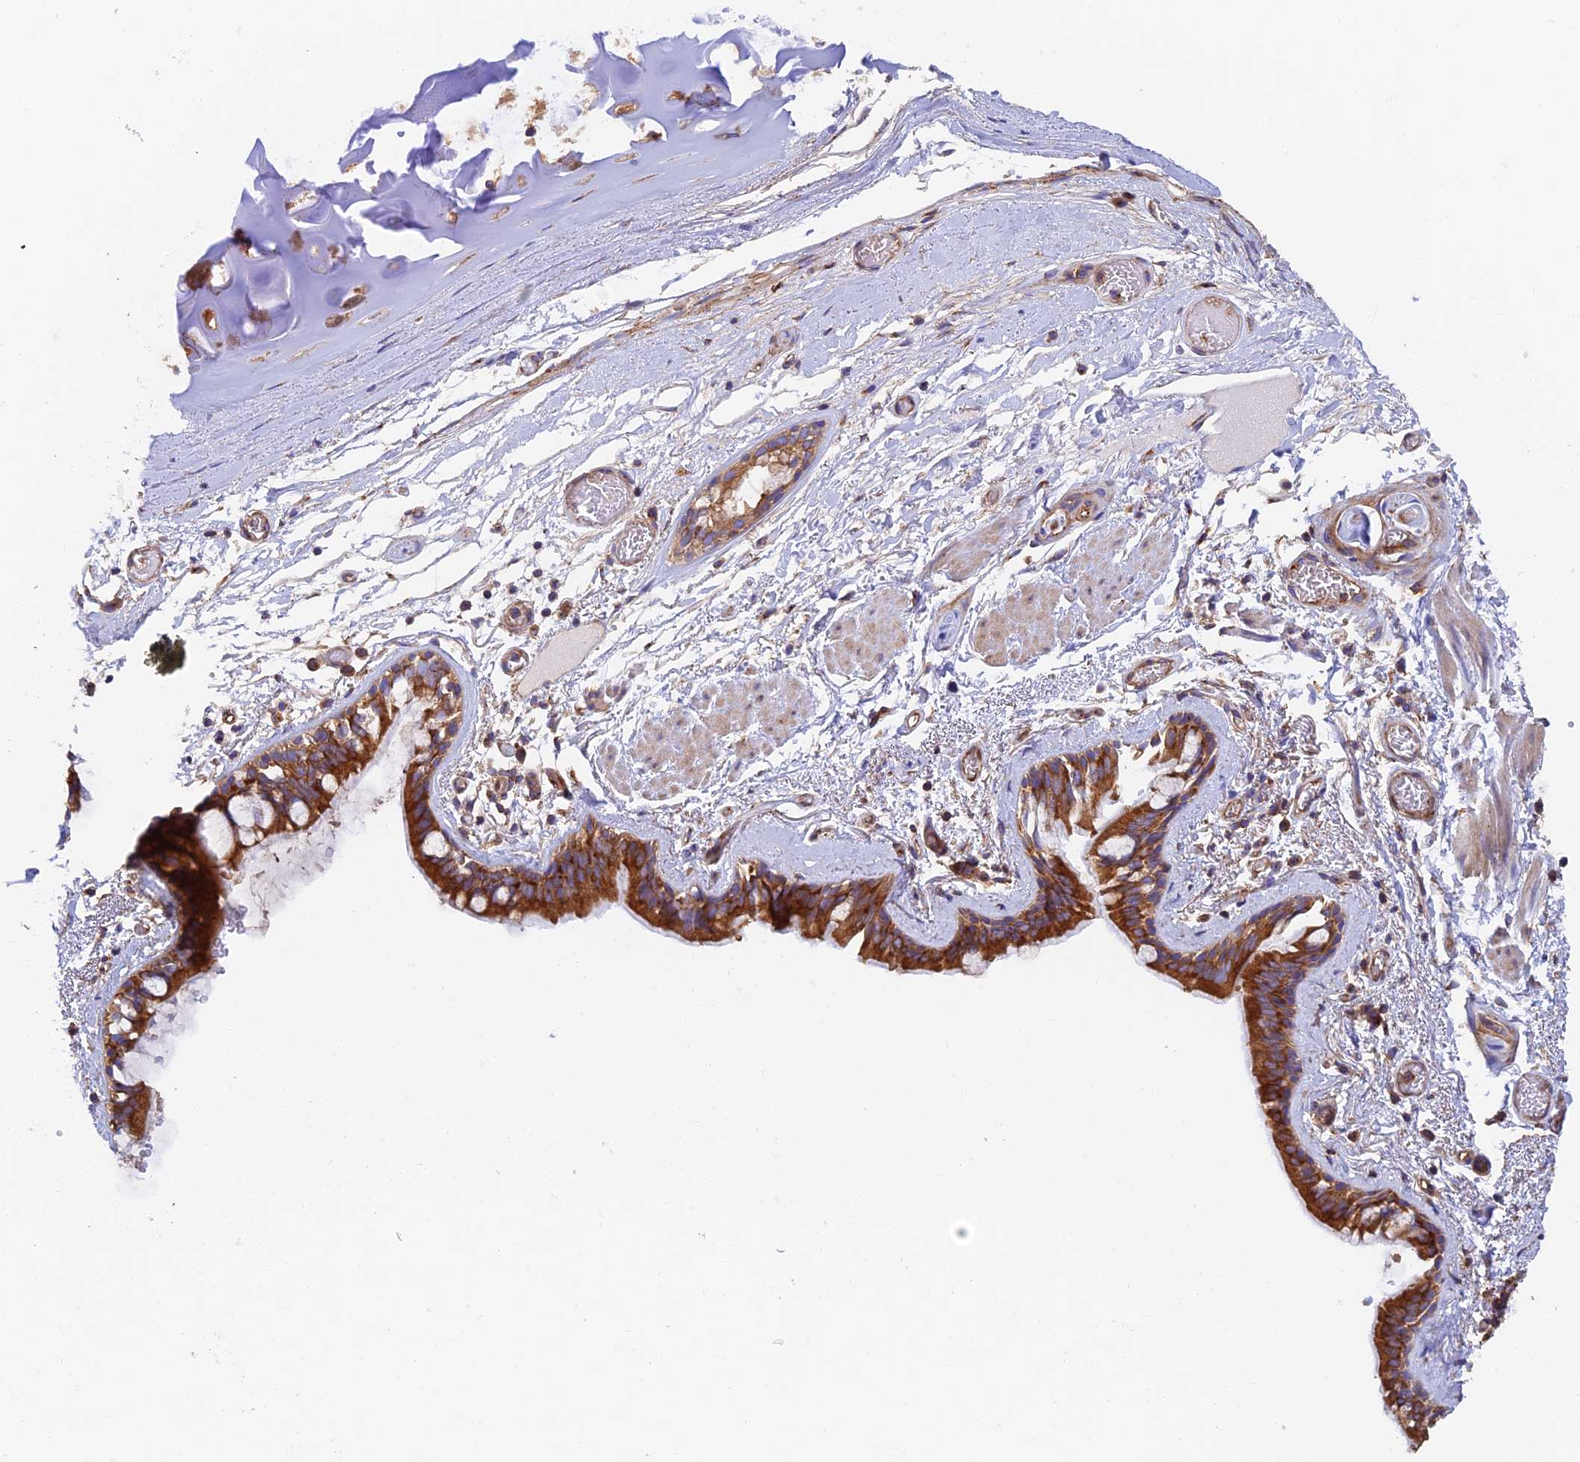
{"staining": {"intensity": "strong", "quantity": ">75%", "location": "cytoplasmic/membranous"}, "tissue": "bronchus", "cell_type": "Respiratory epithelial cells", "image_type": "normal", "snomed": [{"axis": "morphology", "description": "Normal tissue, NOS"}, {"axis": "topography", "description": "Cartilage tissue"}], "caption": "IHC micrograph of normal bronchus: bronchus stained using immunohistochemistry (IHC) displays high levels of strong protein expression localized specifically in the cytoplasmic/membranous of respiratory epithelial cells, appearing as a cytoplasmic/membranous brown color.", "gene": "DCTN2", "patient": {"sex": "male", "age": 63}}